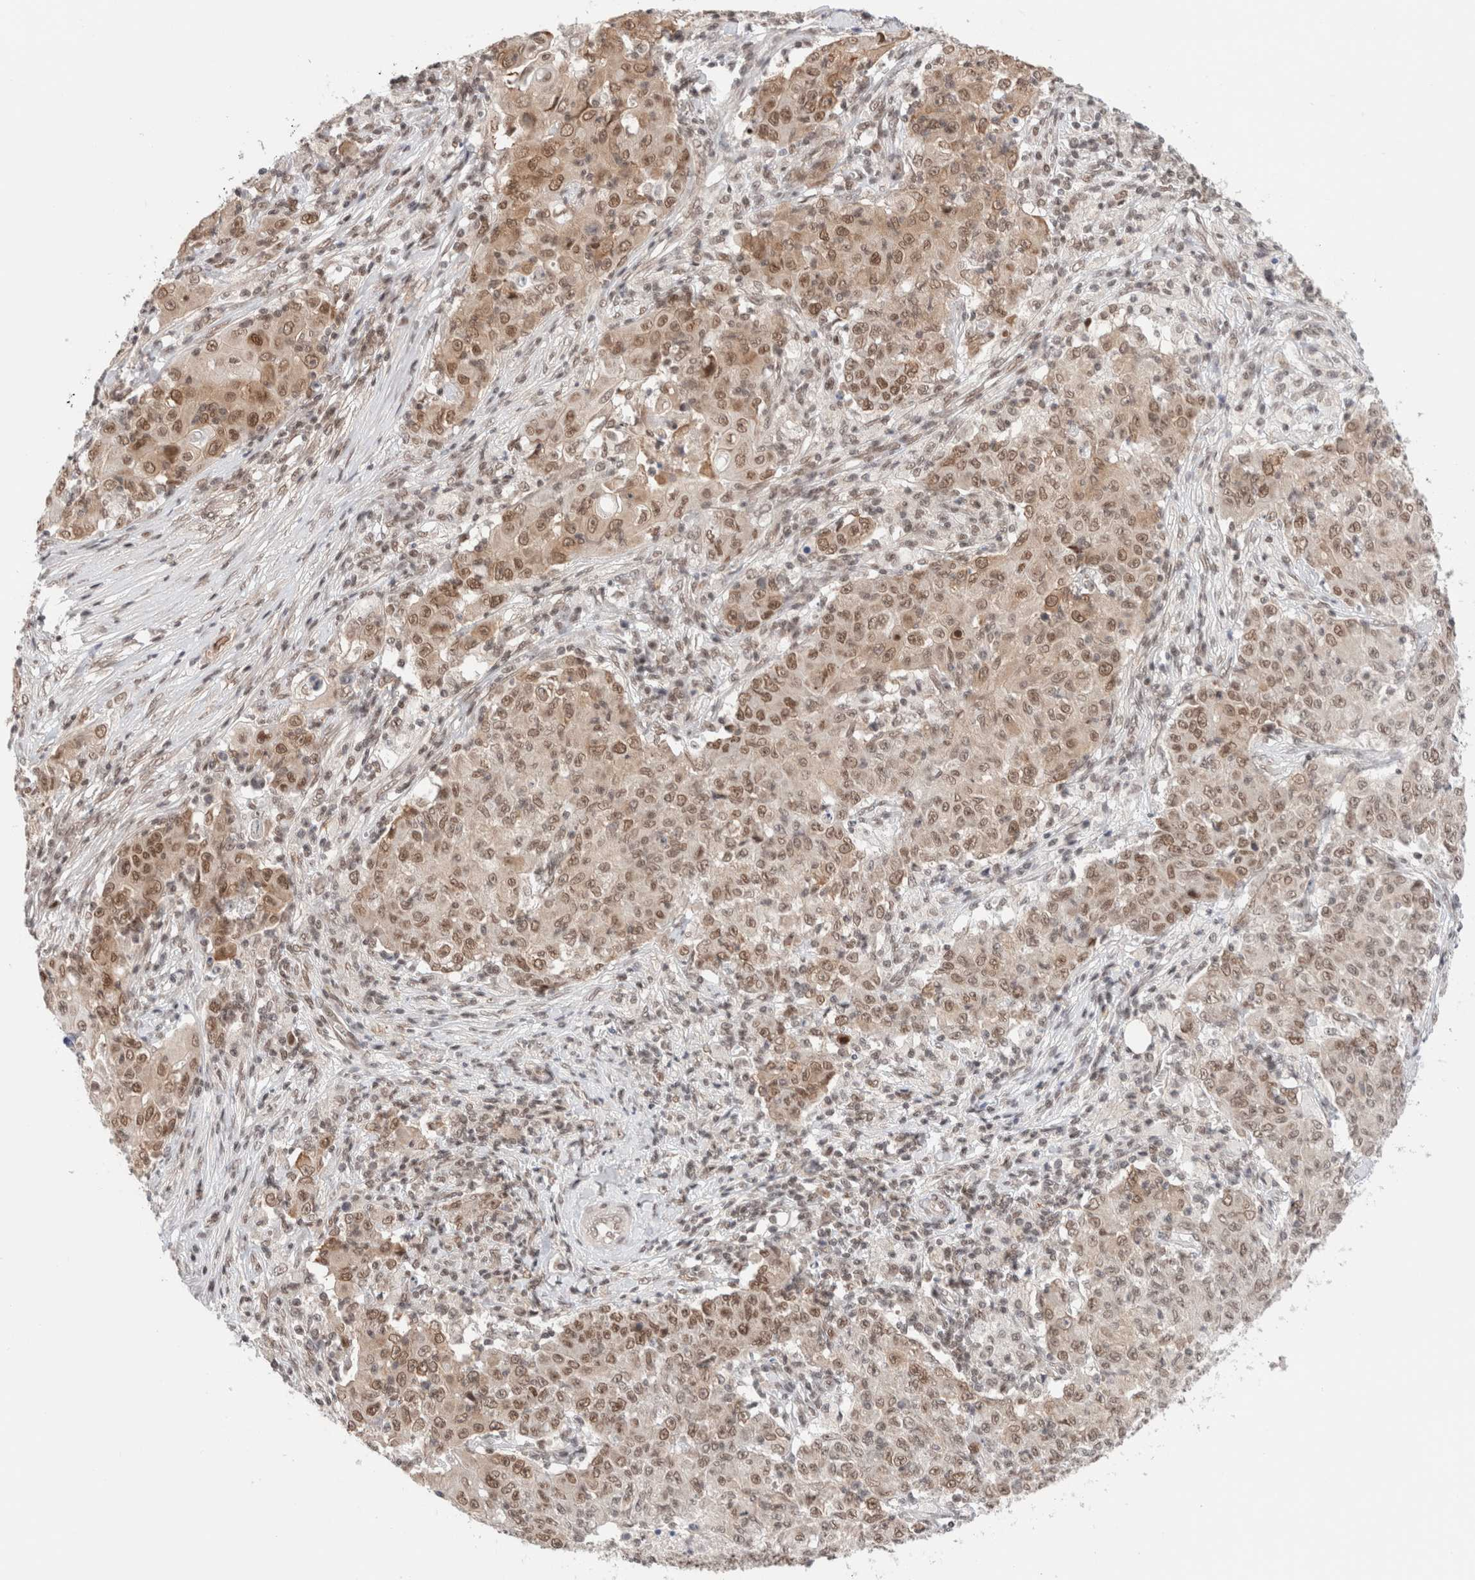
{"staining": {"intensity": "moderate", "quantity": ">75%", "location": "nuclear"}, "tissue": "ovarian cancer", "cell_type": "Tumor cells", "image_type": "cancer", "snomed": [{"axis": "morphology", "description": "Carcinoma, endometroid"}, {"axis": "topography", "description": "Ovary"}], "caption": "The micrograph exhibits staining of ovarian endometroid carcinoma, revealing moderate nuclear protein staining (brown color) within tumor cells. (IHC, brightfield microscopy, high magnification).", "gene": "GATAD2A", "patient": {"sex": "female", "age": 42}}